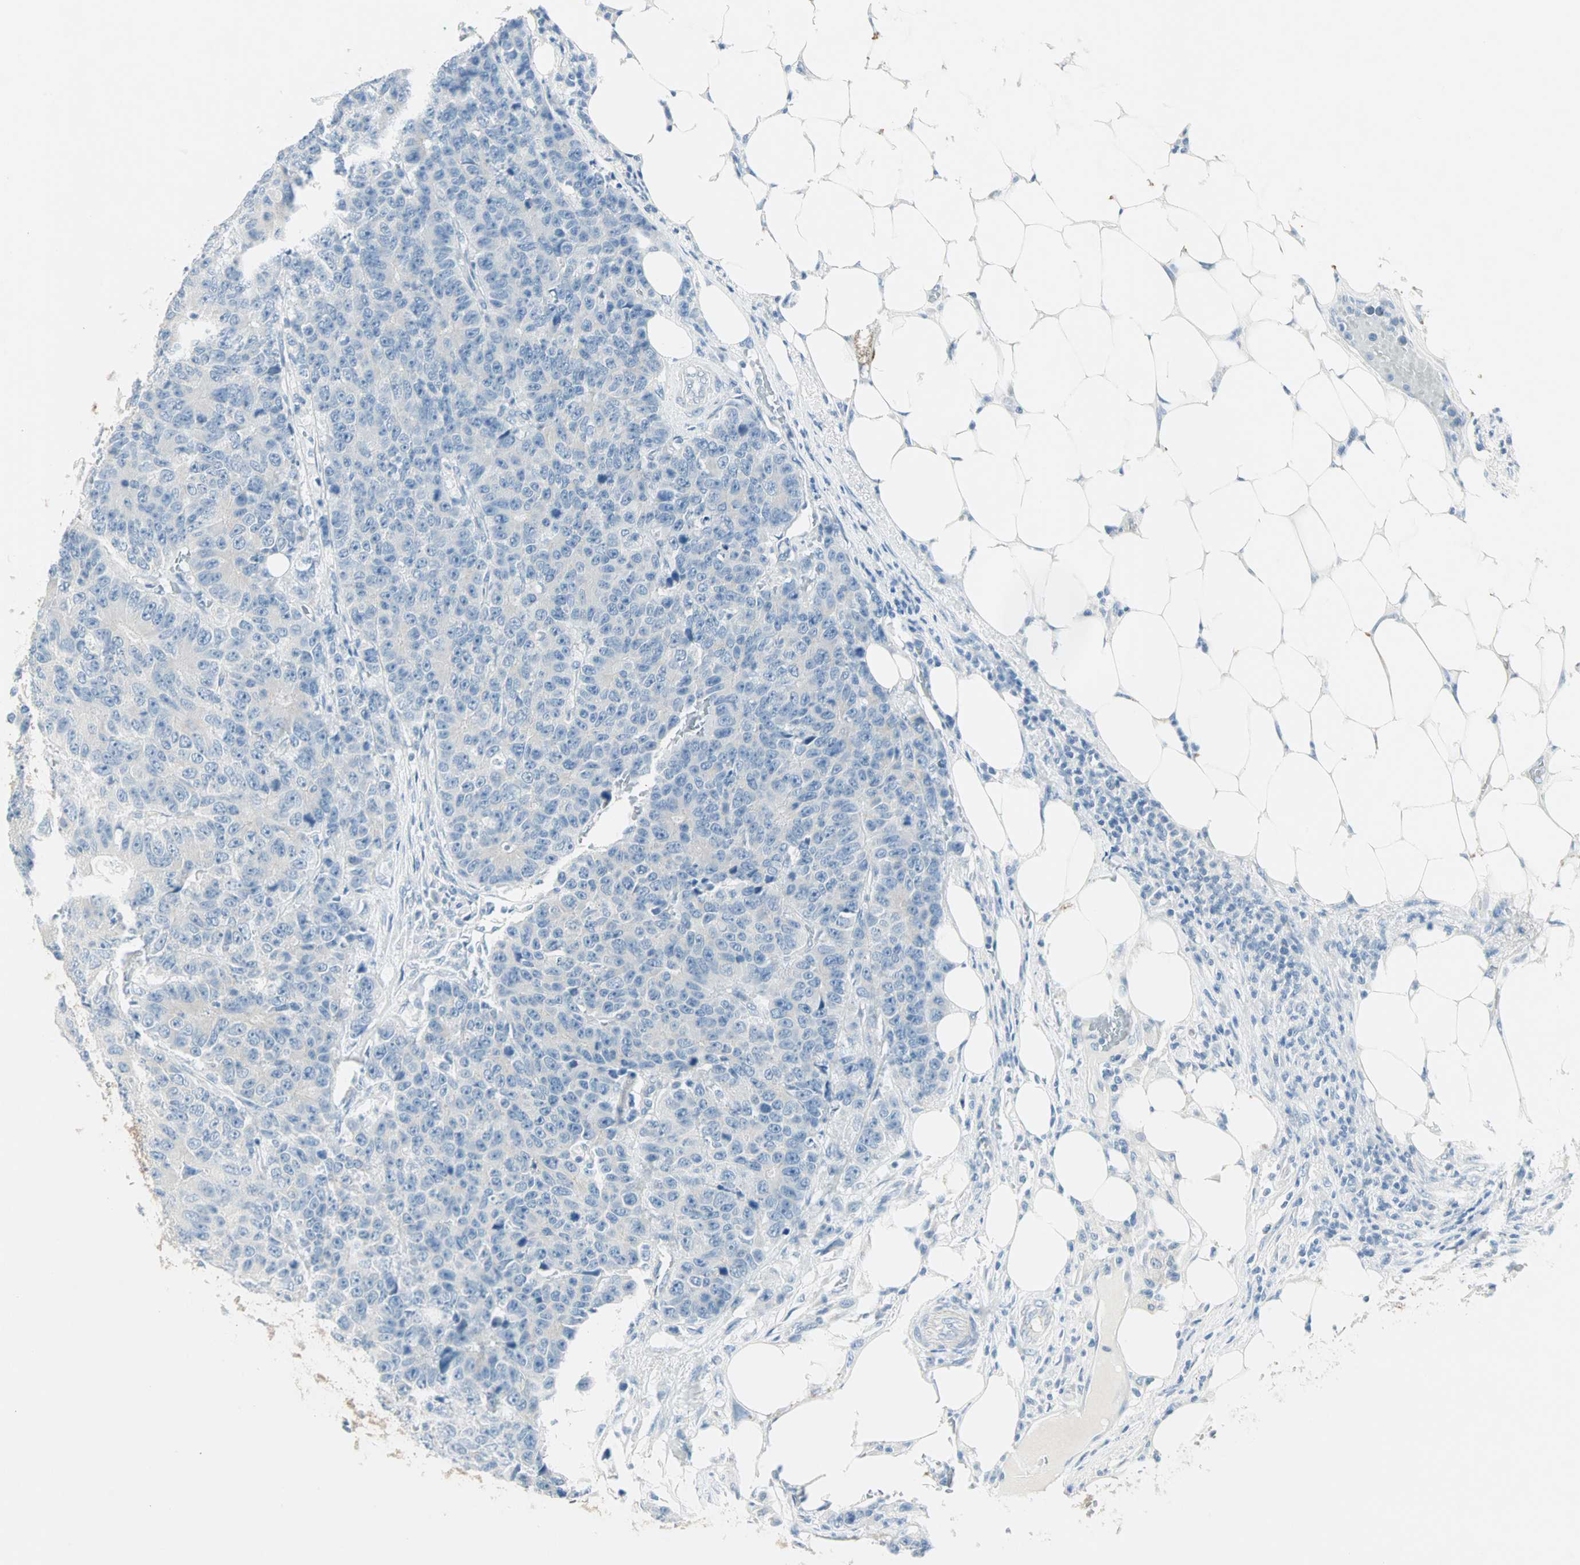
{"staining": {"intensity": "negative", "quantity": "none", "location": "none"}, "tissue": "colorectal cancer", "cell_type": "Tumor cells", "image_type": "cancer", "snomed": [{"axis": "morphology", "description": "Adenocarcinoma, NOS"}, {"axis": "topography", "description": "Colon"}], "caption": "This is an IHC photomicrograph of adenocarcinoma (colorectal). There is no expression in tumor cells.", "gene": "SULT1C2", "patient": {"sex": "female", "age": 86}}